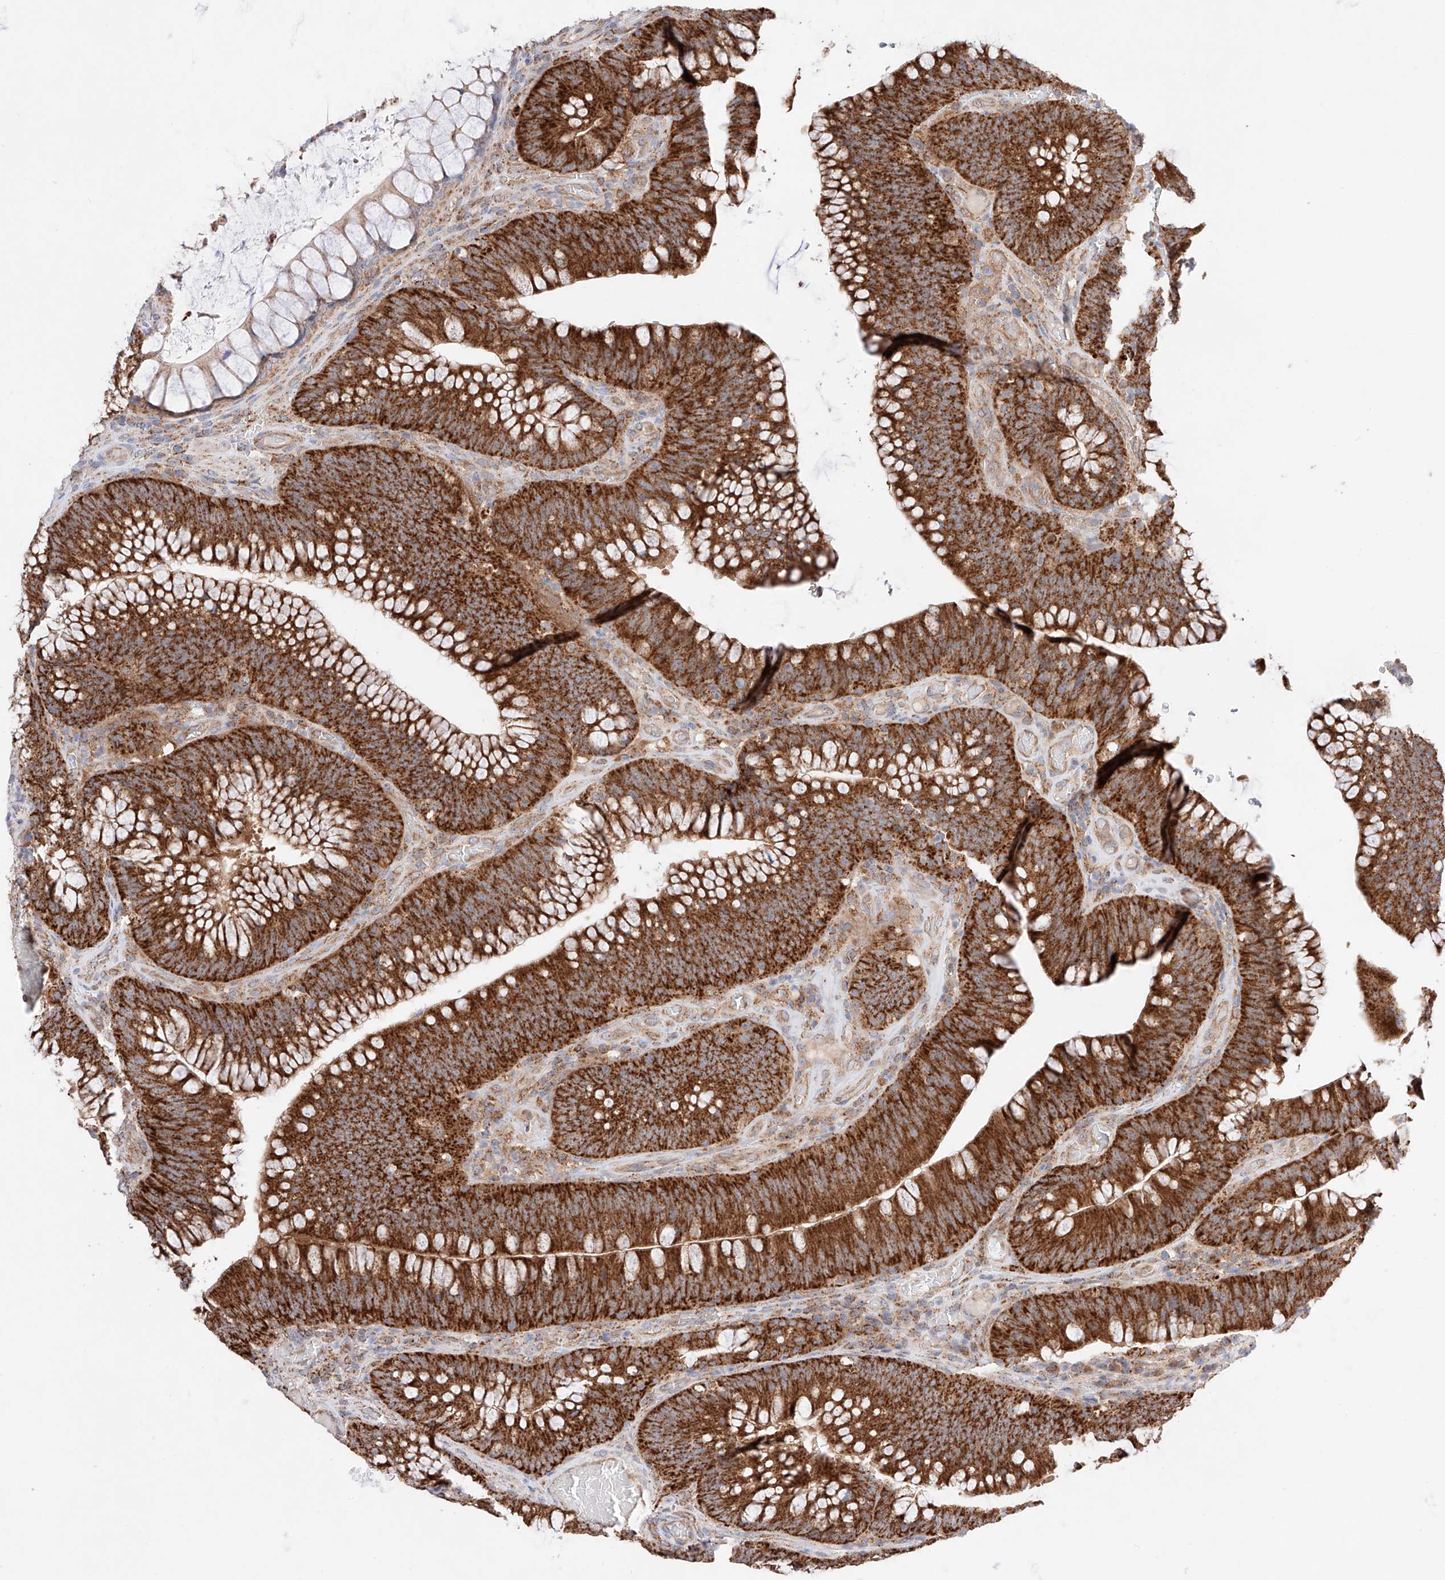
{"staining": {"intensity": "strong", "quantity": ">75%", "location": "cytoplasmic/membranous"}, "tissue": "colorectal cancer", "cell_type": "Tumor cells", "image_type": "cancer", "snomed": [{"axis": "morphology", "description": "Normal tissue, NOS"}, {"axis": "topography", "description": "Colon"}], "caption": "IHC (DAB (3,3'-diaminobenzidine)) staining of human colorectal cancer displays strong cytoplasmic/membranous protein positivity in approximately >75% of tumor cells.", "gene": "KTI12", "patient": {"sex": "female", "age": 82}}